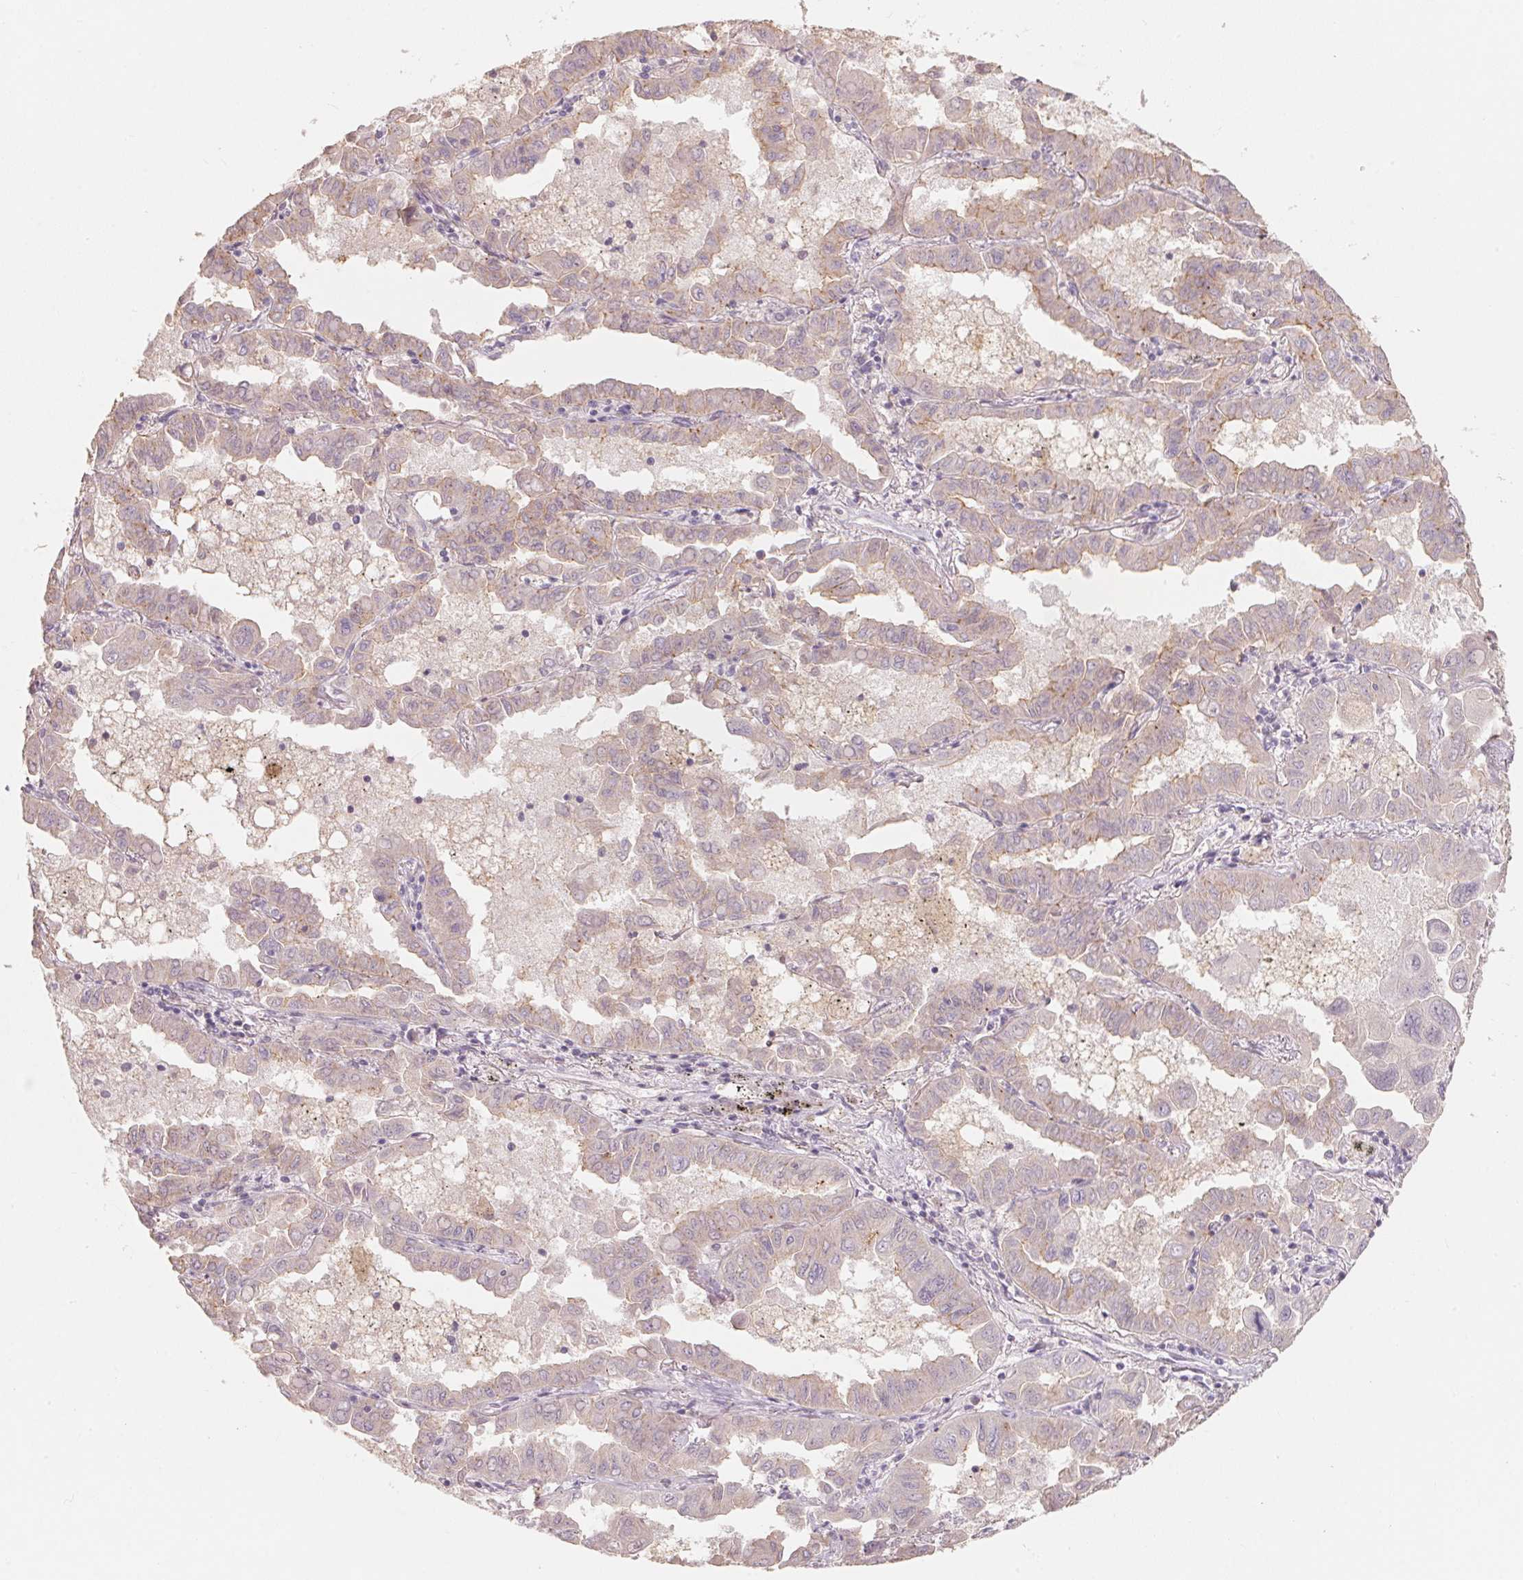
{"staining": {"intensity": "weak", "quantity": "<25%", "location": "cytoplasmic/membranous"}, "tissue": "lung cancer", "cell_type": "Tumor cells", "image_type": "cancer", "snomed": [{"axis": "morphology", "description": "Adenocarcinoma, NOS"}, {"axis": "topography", "description": "Lung"}], "caption": "The immunohistochemistry micrograph has no significant staining in tumor cells of adenocarcinoma (lung) tissue.", "gene": "TP53AIP1", "patient": {"sex": "male", "age": 64}}